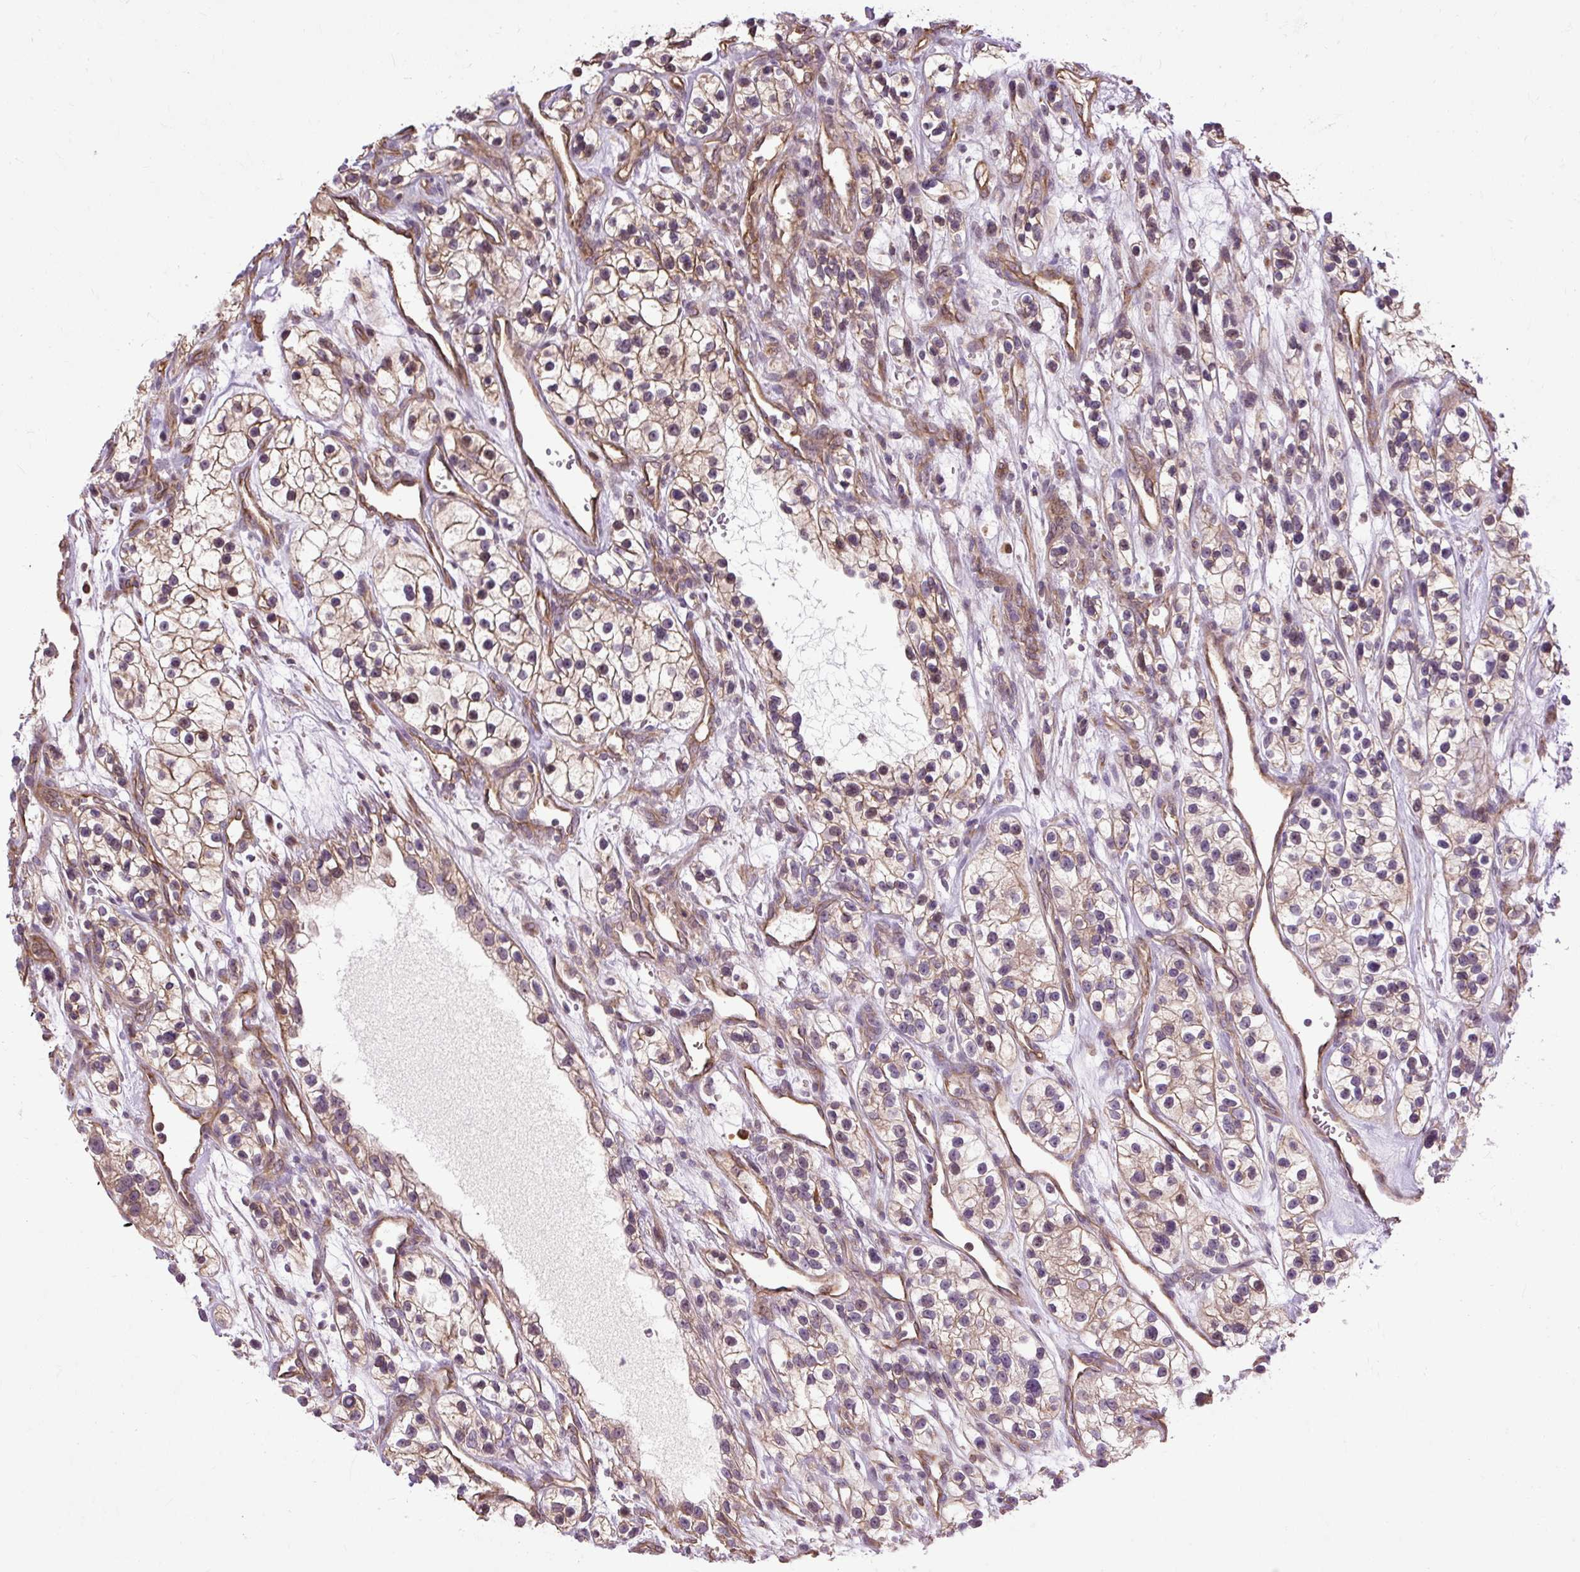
{"staining": {"intensity": "weak", "quantity": ">75%", "location": "cytoplasmic/membranous"}, "tissue": "renal cancer", "cell_type": "Tumor cells", "image_type": "cancer", "snomed": [{"axis": "morphology", "description": "Adenocarcinoma, NOS"}, {"axis": "topography", "description": "Kidney"}], "caption": "Protein analysis of renal adenocarcinoma tissue demonstrates weak cytoplasmic/membranous expression in approximately >75% of tumor cells.", "gene": "FLRT1", "patient": {"sex": "female", "age": 57}}